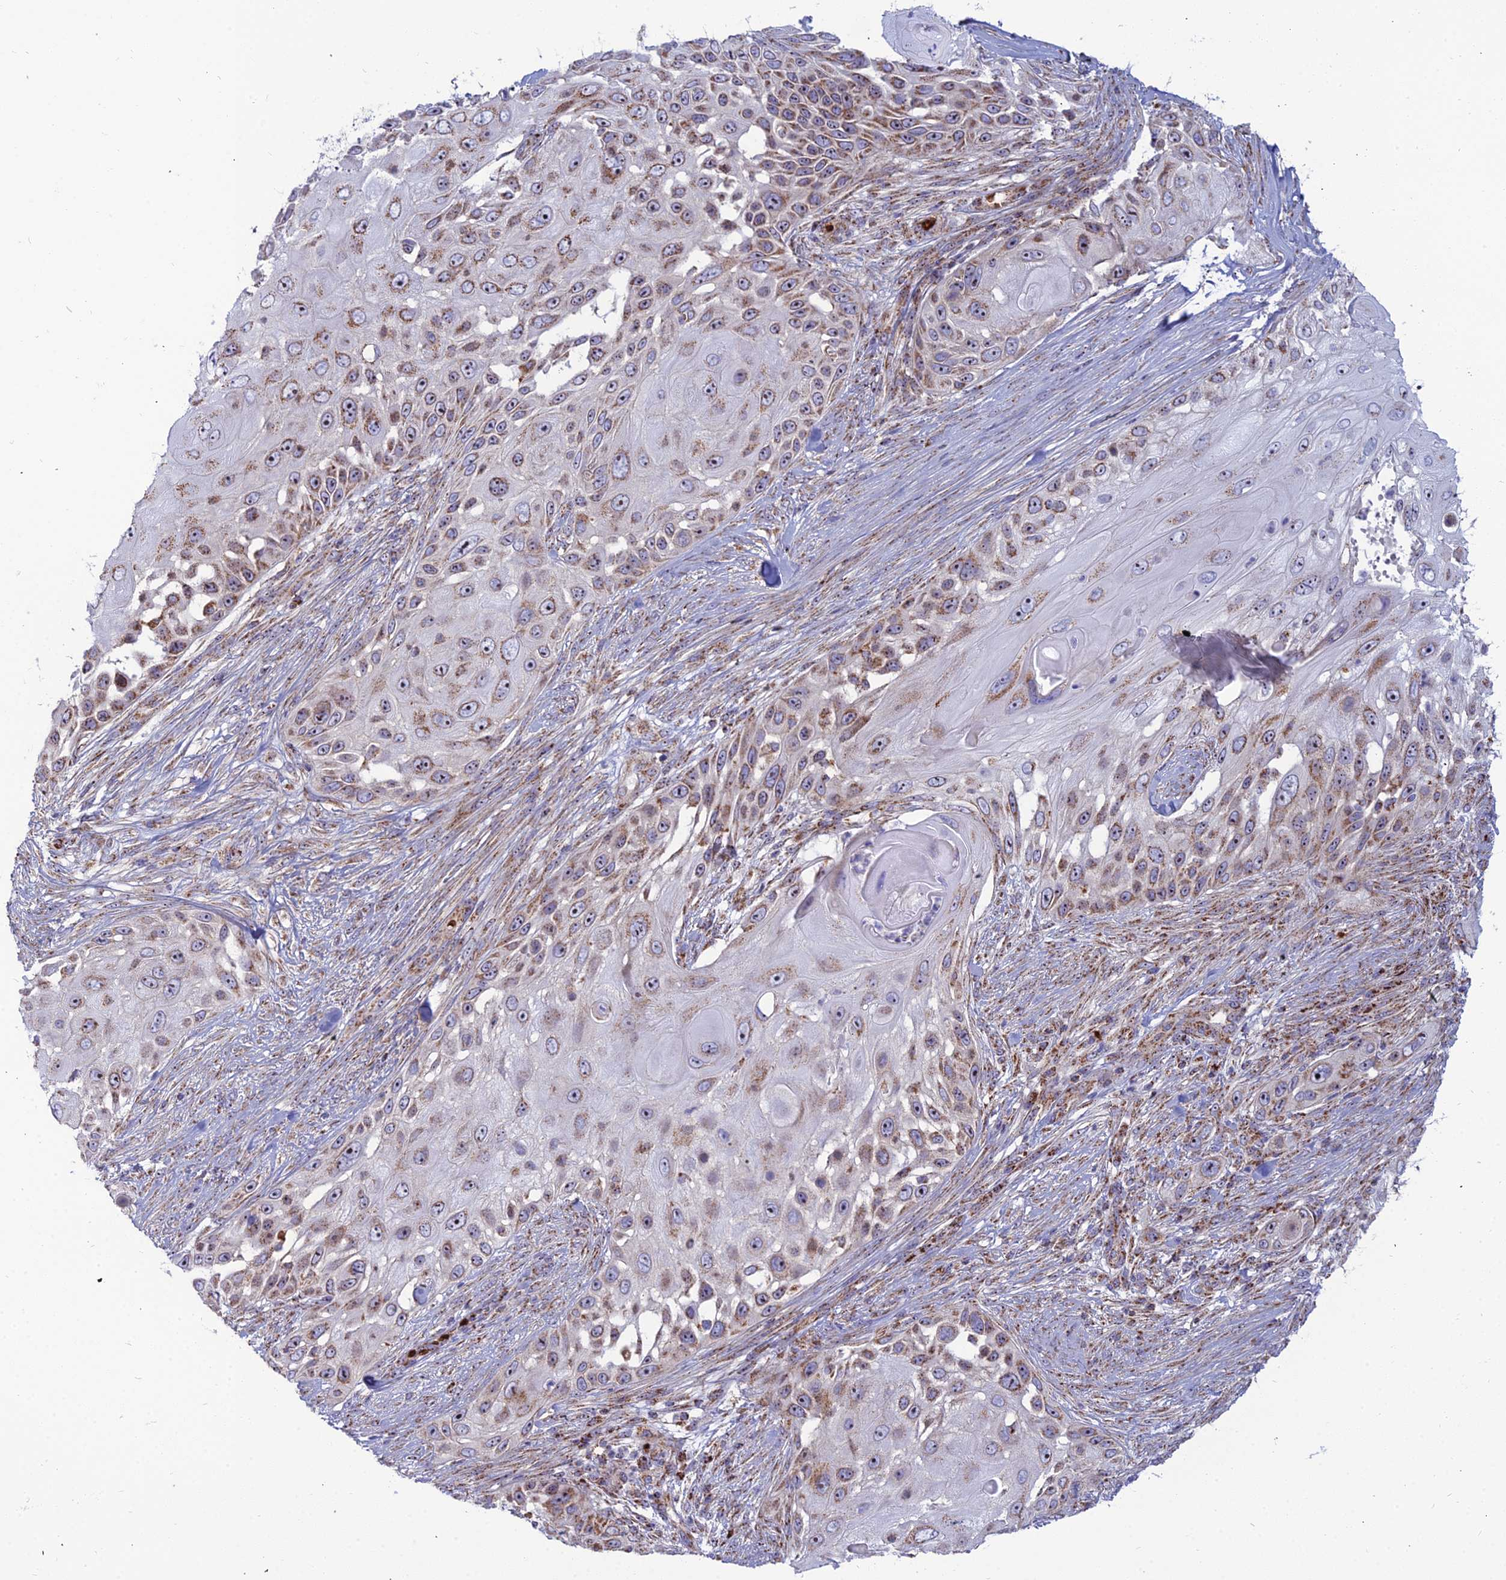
{"staining": {"intensity": "moderate", "quantity": "25%-75%", "location": "cytoplasmic/membranous,nuclear"}, "tissue": "skin cancer", "cell_type": "Tumor cells", "image_type": "cancer", "snomed": [{"axis": "morphology", "description": "Squamous cell carcinoma, NOS"}, {"axis": "topography", "description": "Skin"}], "caption": "Immunohistochemistry photomicrograph of human squamous cell carcinoma (skin) stained for a protein (brown), which demonstrates medium levels of moderate cytoplasmic/membranous and nuclear staining in approximately 25%-75% of tumor cells.", "gene": "SLC35F4", "patient": {"sex": "female", "age": 44}}